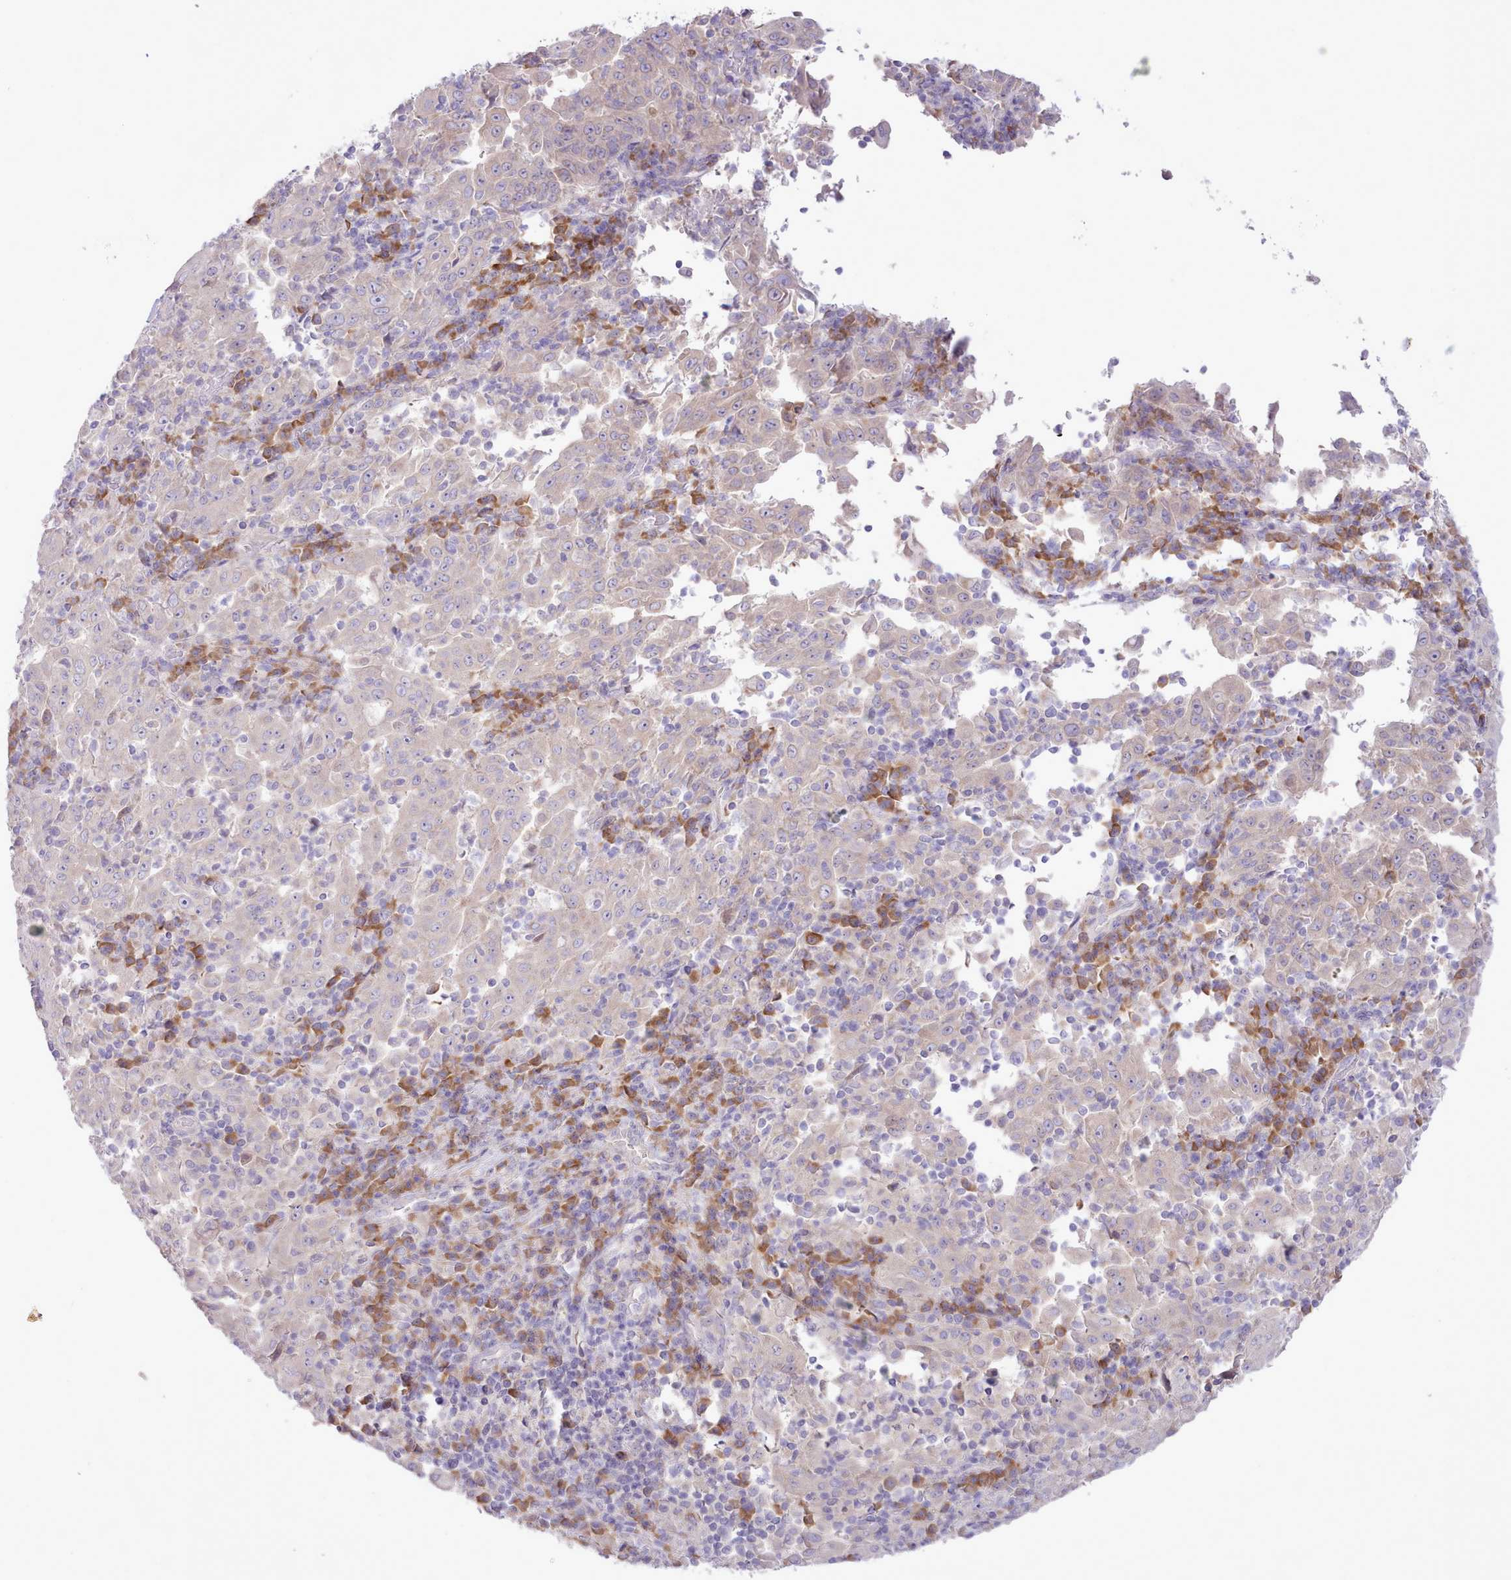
{"staining": {"intensity": "negative", "quantity": "none", "location": "none"}, "tissue": "pancreatic cancer", "cell_type": "Tumor cells", "image_type": "cancer", "snomed": [{"axis": "morphology", "description": "Adenocarcinoma, NOS"}, {"axis": "topography", "description": "Pancreas"}], "caption": "IHC histopathology image of neoplastic tissue: adenocarcinoma (pancreatic) stained with DAB (3,3'-diaminobenzidine) shows no significant protein positivity in tumor cells.", "gene": "CCL1", "patient": {"sex": "male", "age": 63}}